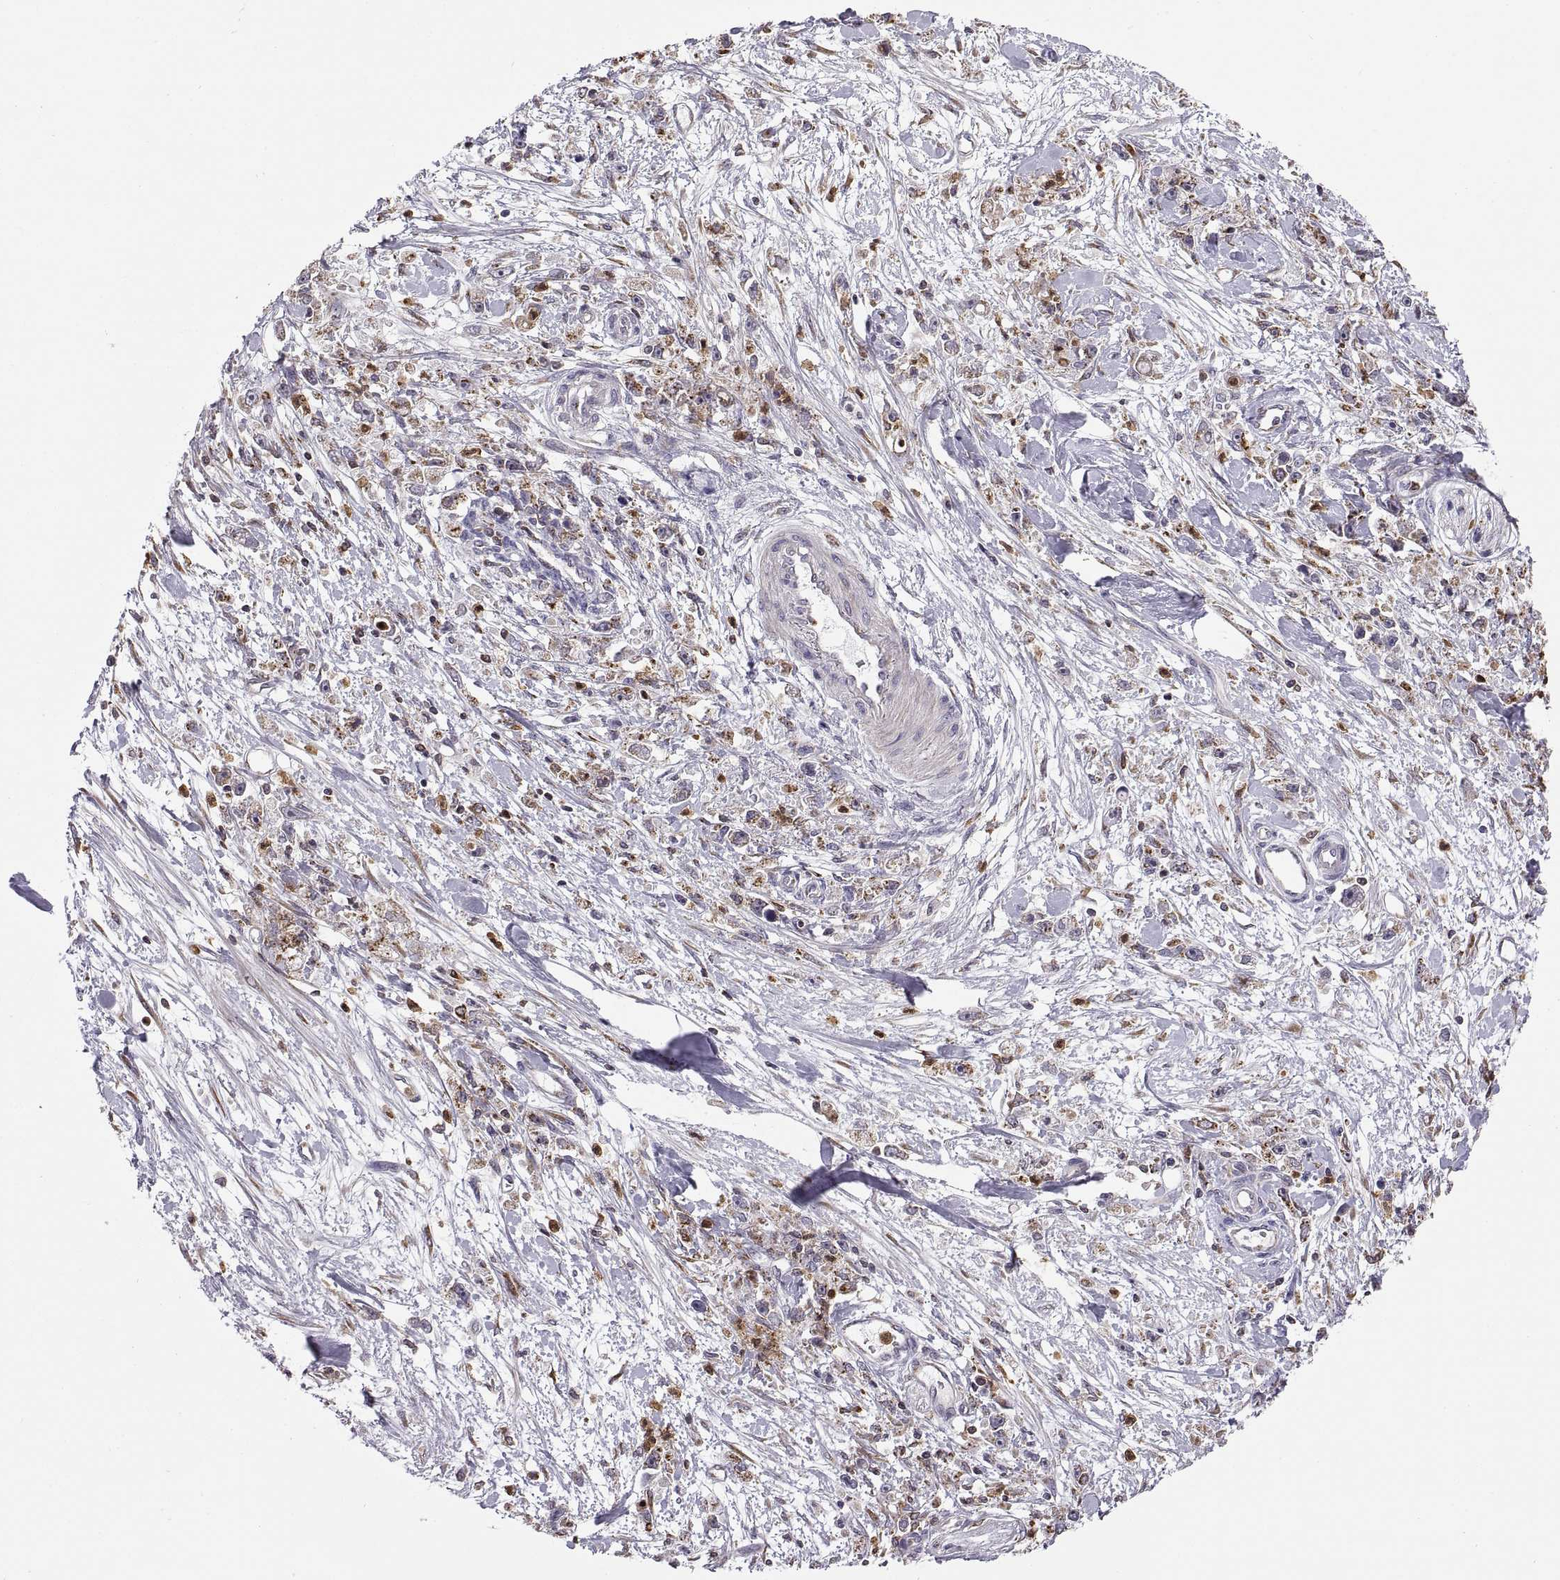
{"staining": {"intensity": "moderate", "quantity": "25%-75%", "location": "cytoplasmic/membranous"}, "tissue": "stomach cancer", "cell_type": "Tumor cells", "image_type": "cancer", "snomed": [{"axis": "morphology", "description": "Adenocarcinoma, NOS"}, {"axis": "topography", "description": "Stomach"}], "caption": "An IHC image of tumor tissue is shown. Protein staining in brown labels moderate cytoplasmic/membranous positivity in stomach cancer (adenocarcinoma) within tumor cells.", "gene": "ACAP1", "patient": {"sex": "female", "age": 59}}